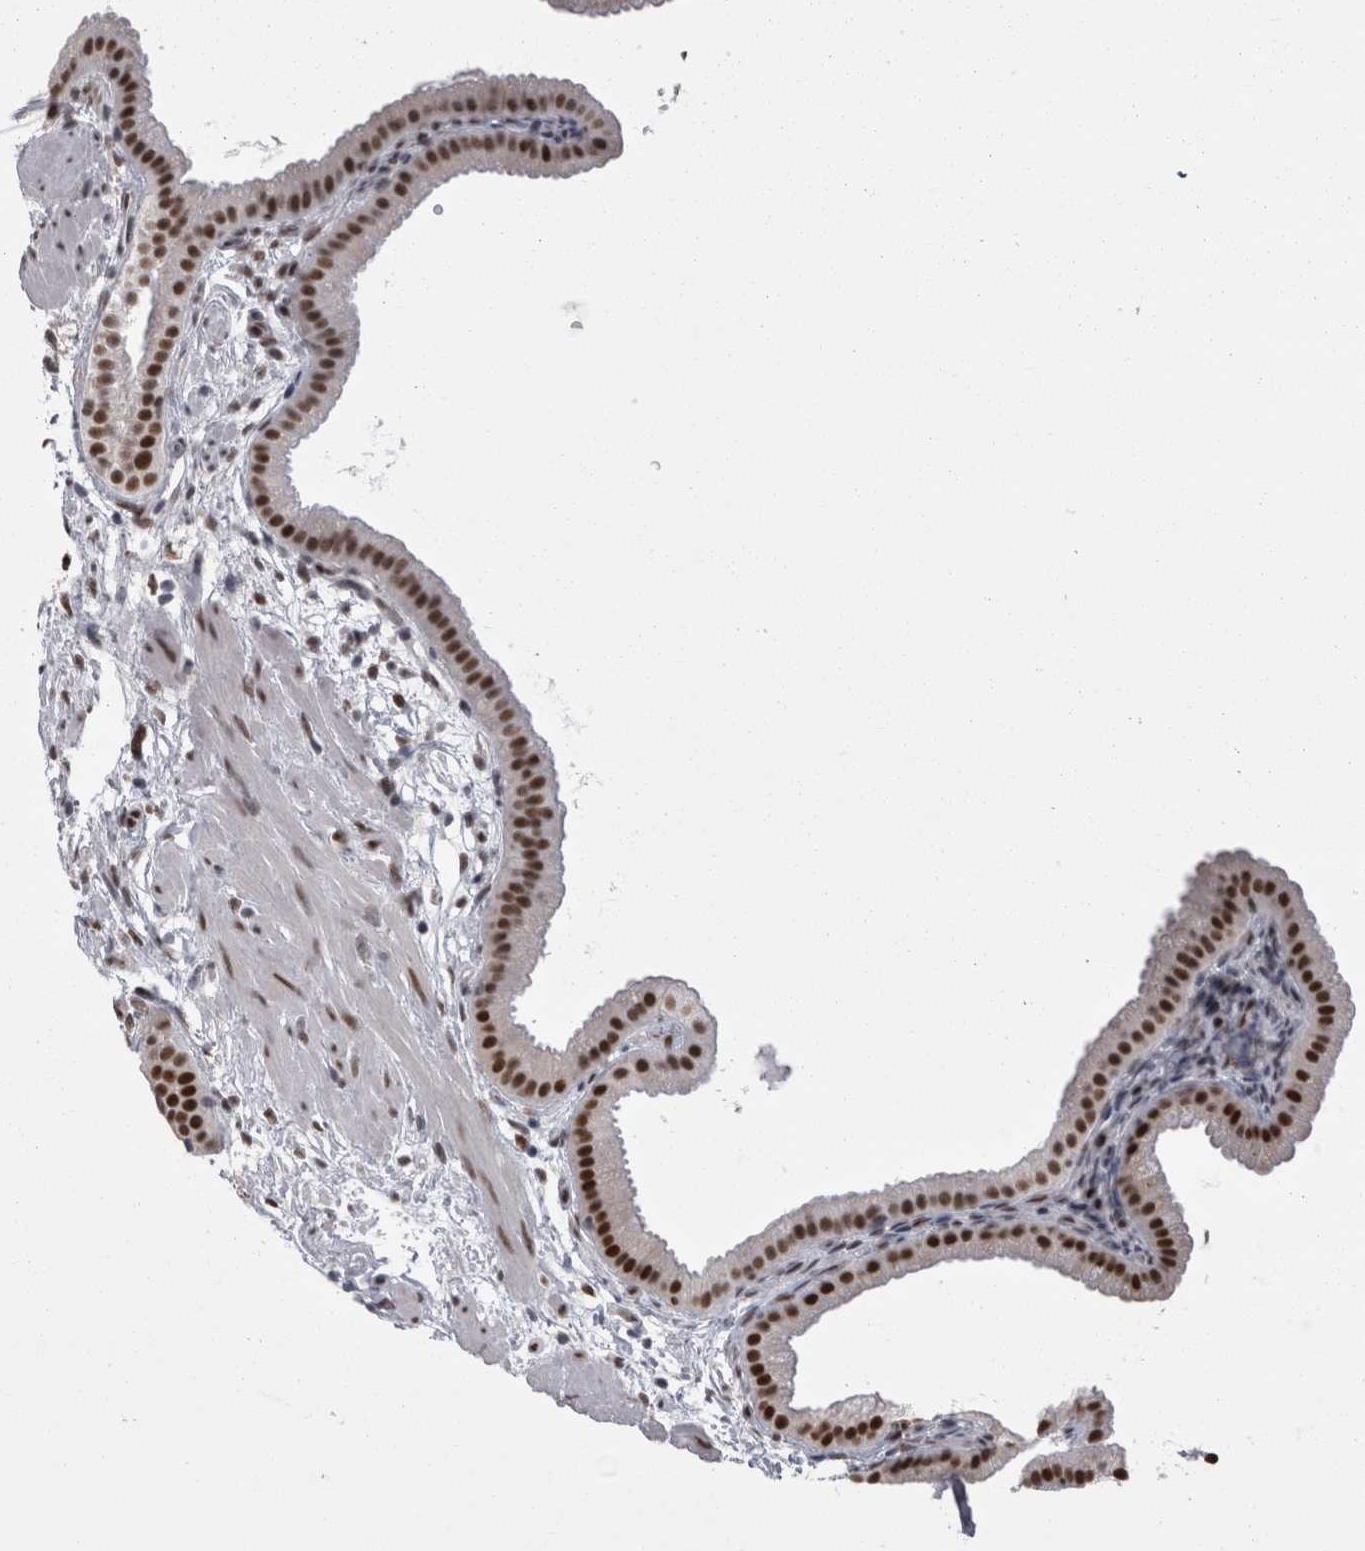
{"staining": {"intensity": "strong", "quantity": ">75%", "location": "nuclear"}, "tissue": "gallbladder", "cell_type": "Glandular cells", "image_type": "normal", "snomed": [{"axis": "morphology", "description": "Normal tissue, NOS"}, {"axis": "topography", "description": "Gallbladder"}], "caption": "Protein positivity by immunohistochemistry exhibits strong nuclear expression in about >75% of glandular cells in benign gallbladder. (Stains: DAB (3,3'-diaminobenzidine) in brown, nuclei in blue, Microscopy: brightfield microscopy at high magnification).", "gene": "C1orf54", "patient": {"sex": "female", "age": 64}}